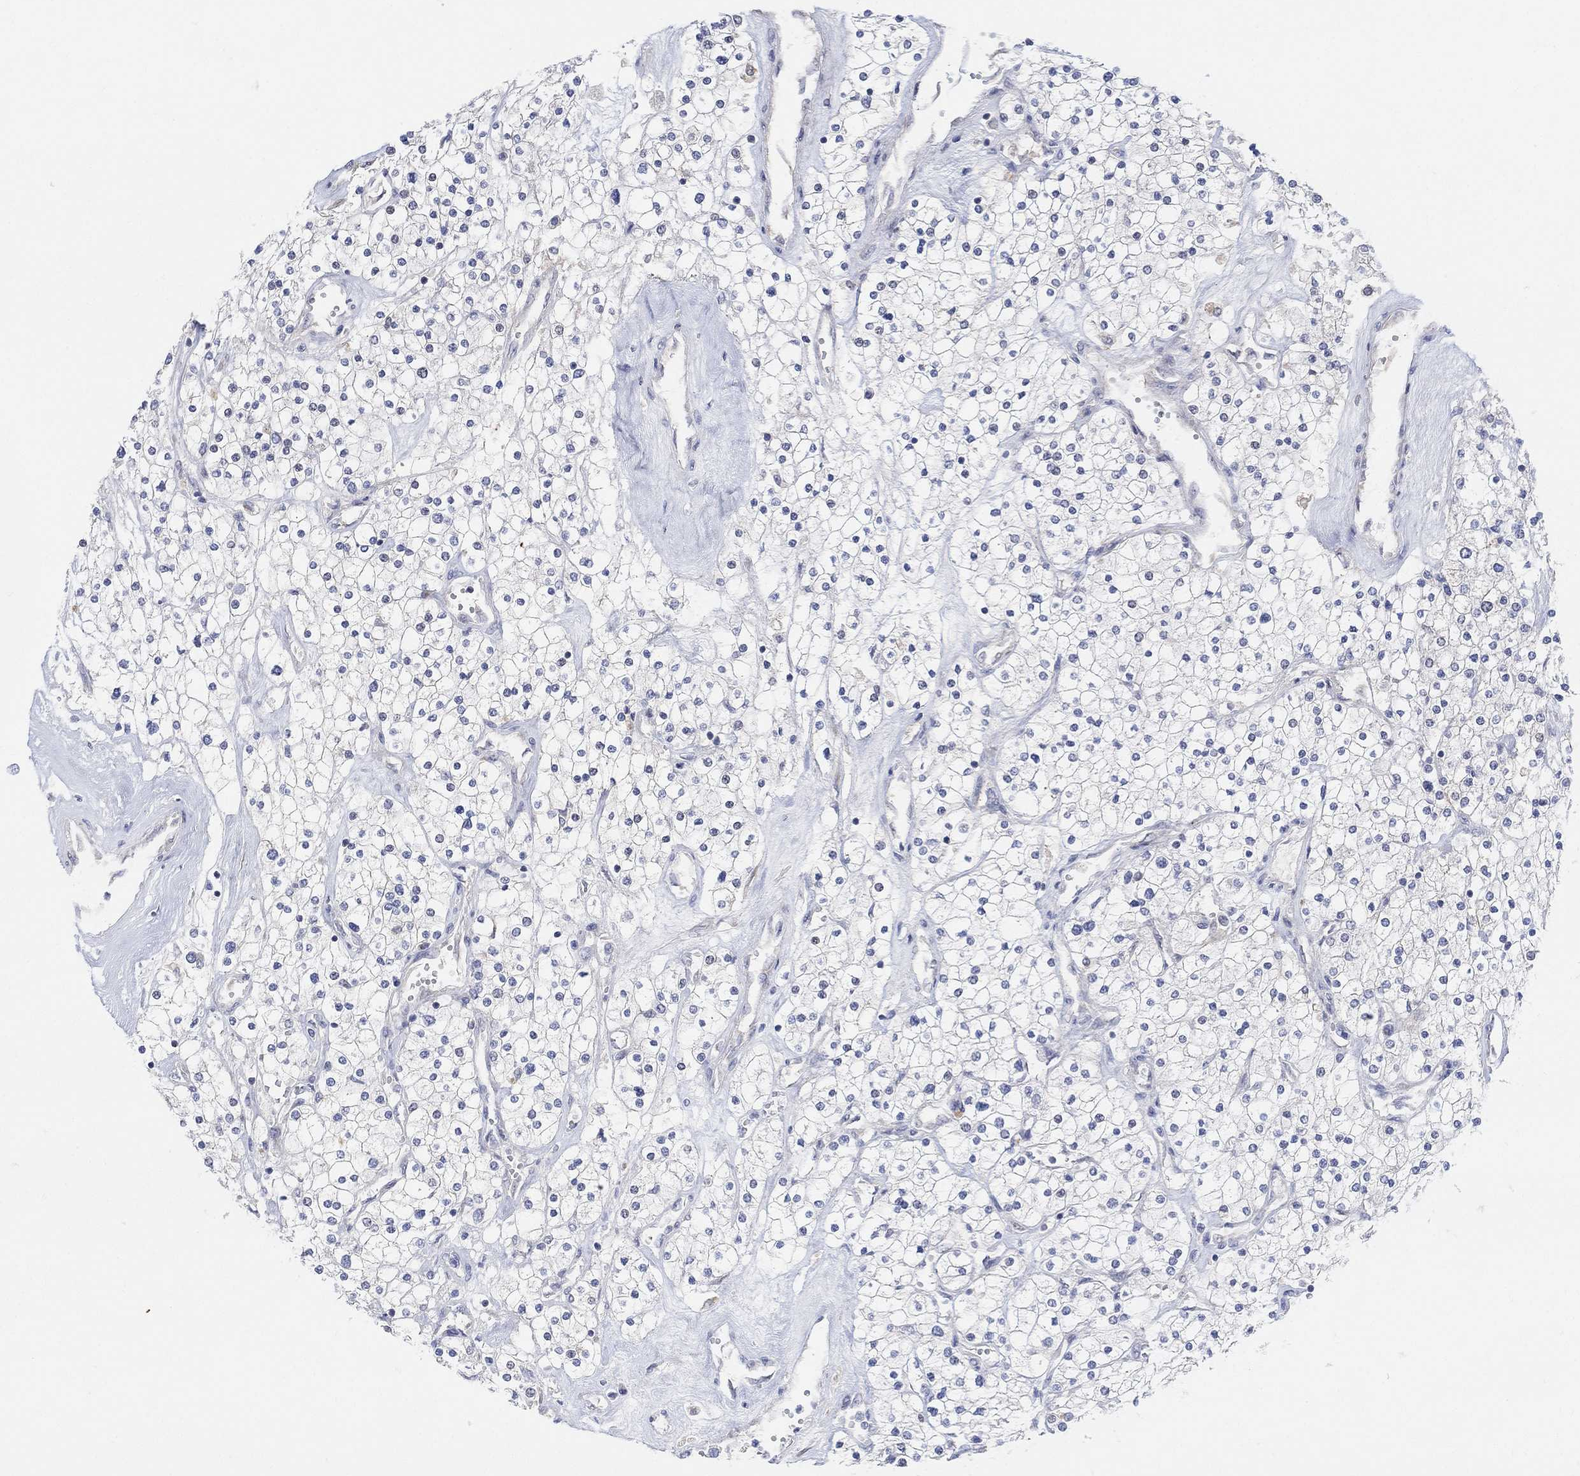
{"staining": {"intensity": "negative", "quantity": "none", "location": "none"}, "tissue": "renal cancer", "cell_type": "Tumor cells", "image_type": "cancer", "snomed": [{"axis": "morphology", "description": "Adenocarcinoma, NOS"}, {"axis": "topography", "description": "Kidney"}], "caption": "Tumor cells are negative for protein expression in human adenocarcinoma (renal). (DAB (3,3'-diaminobenzidine) immunohistochemistry (IHC) visualized using brightfield microscopy, high magnification).", "gene": "CNTF", "patient": {"sex": "male", "age": 80}}